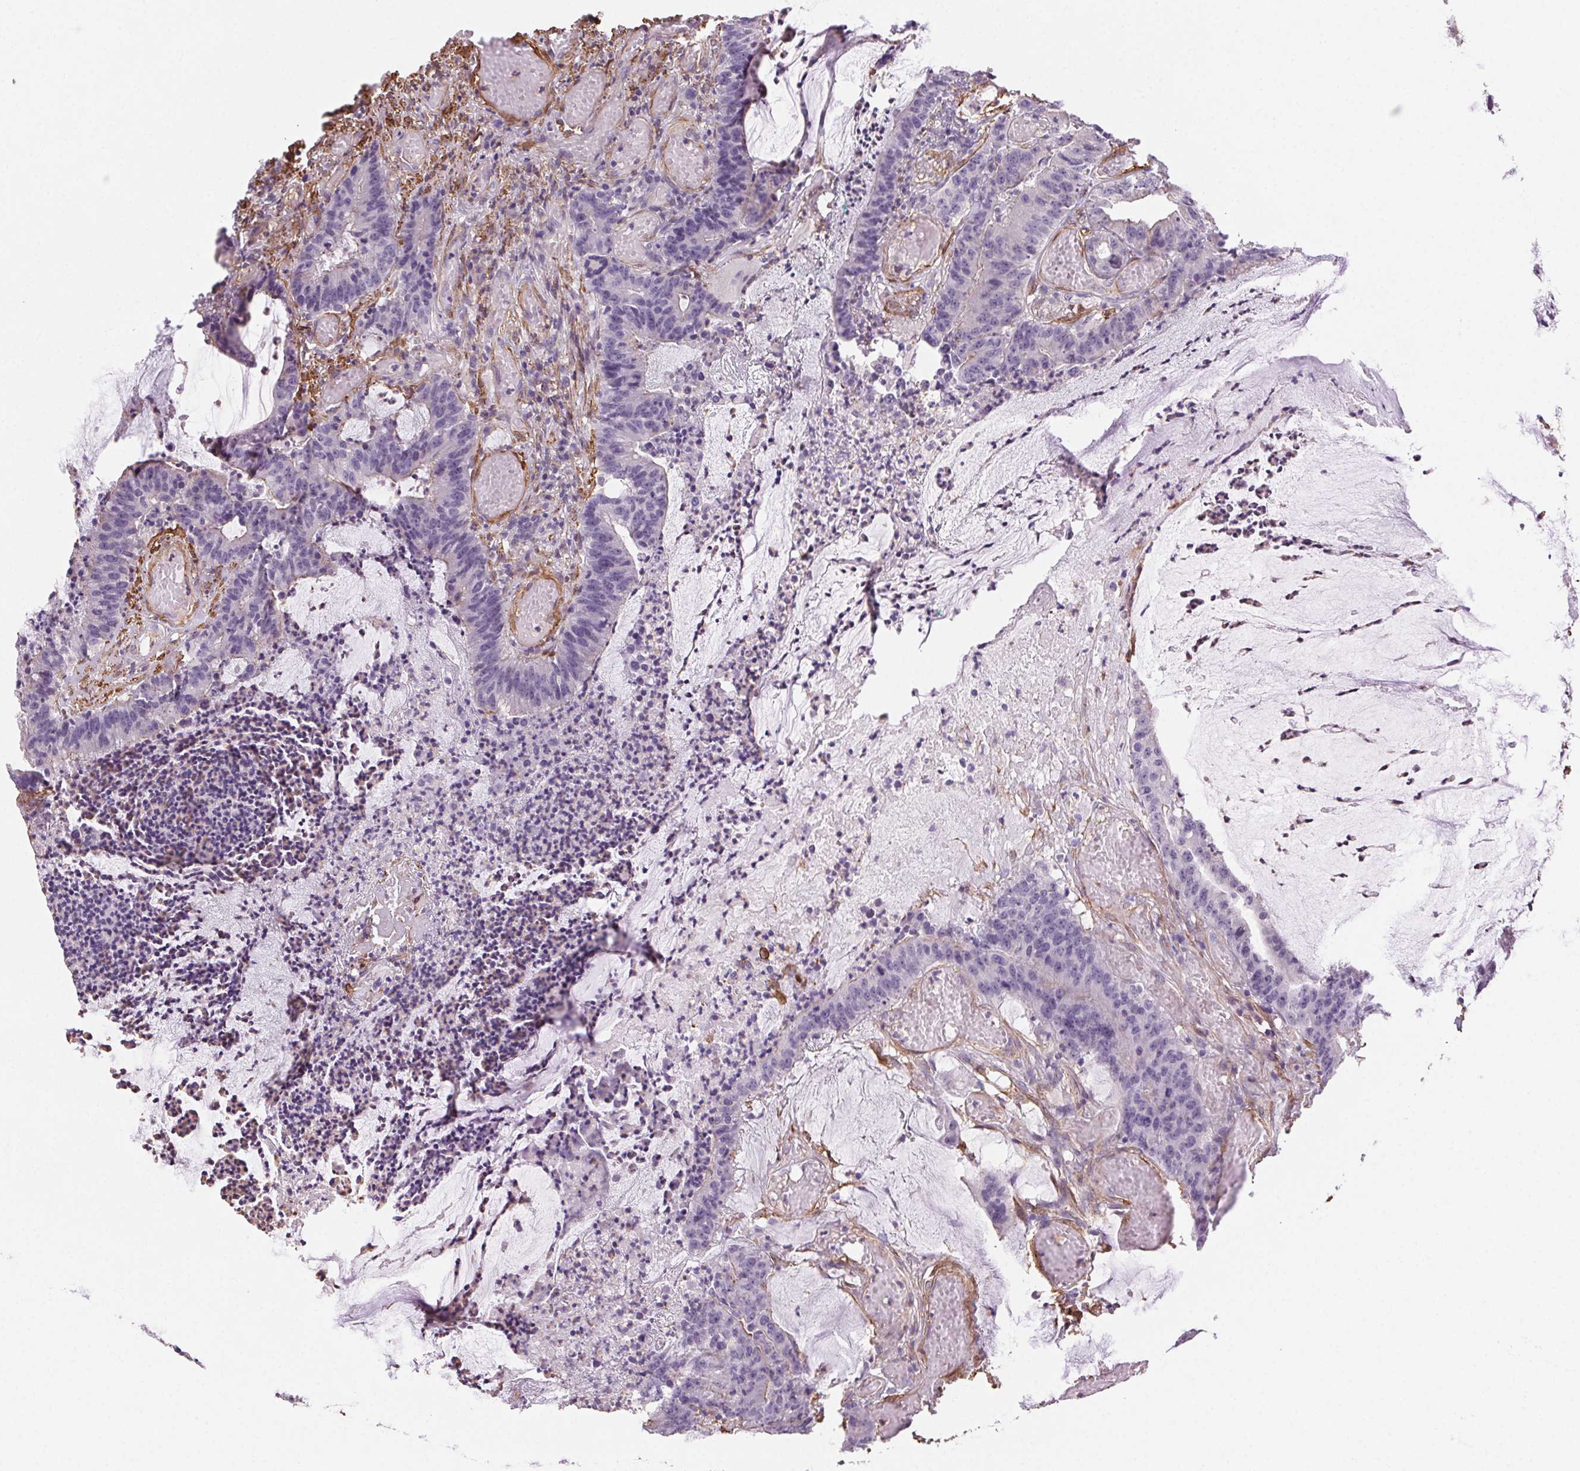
{"staining": {"intensity": "negative", "quantity": "none", "location": "none"}, "tissue": "colorectal cancer", "cell_type": "Tumor cells", "image_type": "cancer", "snomed": [{"axis": "morphology", "description": "Adenocarcinoma, NOS"}, {"axis": "topography", "description": "Colon"}], "caption": "Colorectal cancer was stained to show a protein in brown. There is no significant positivity in tumor cells.", "gene": "GPX8", "patient": {"sex": "female", "age": 78}}